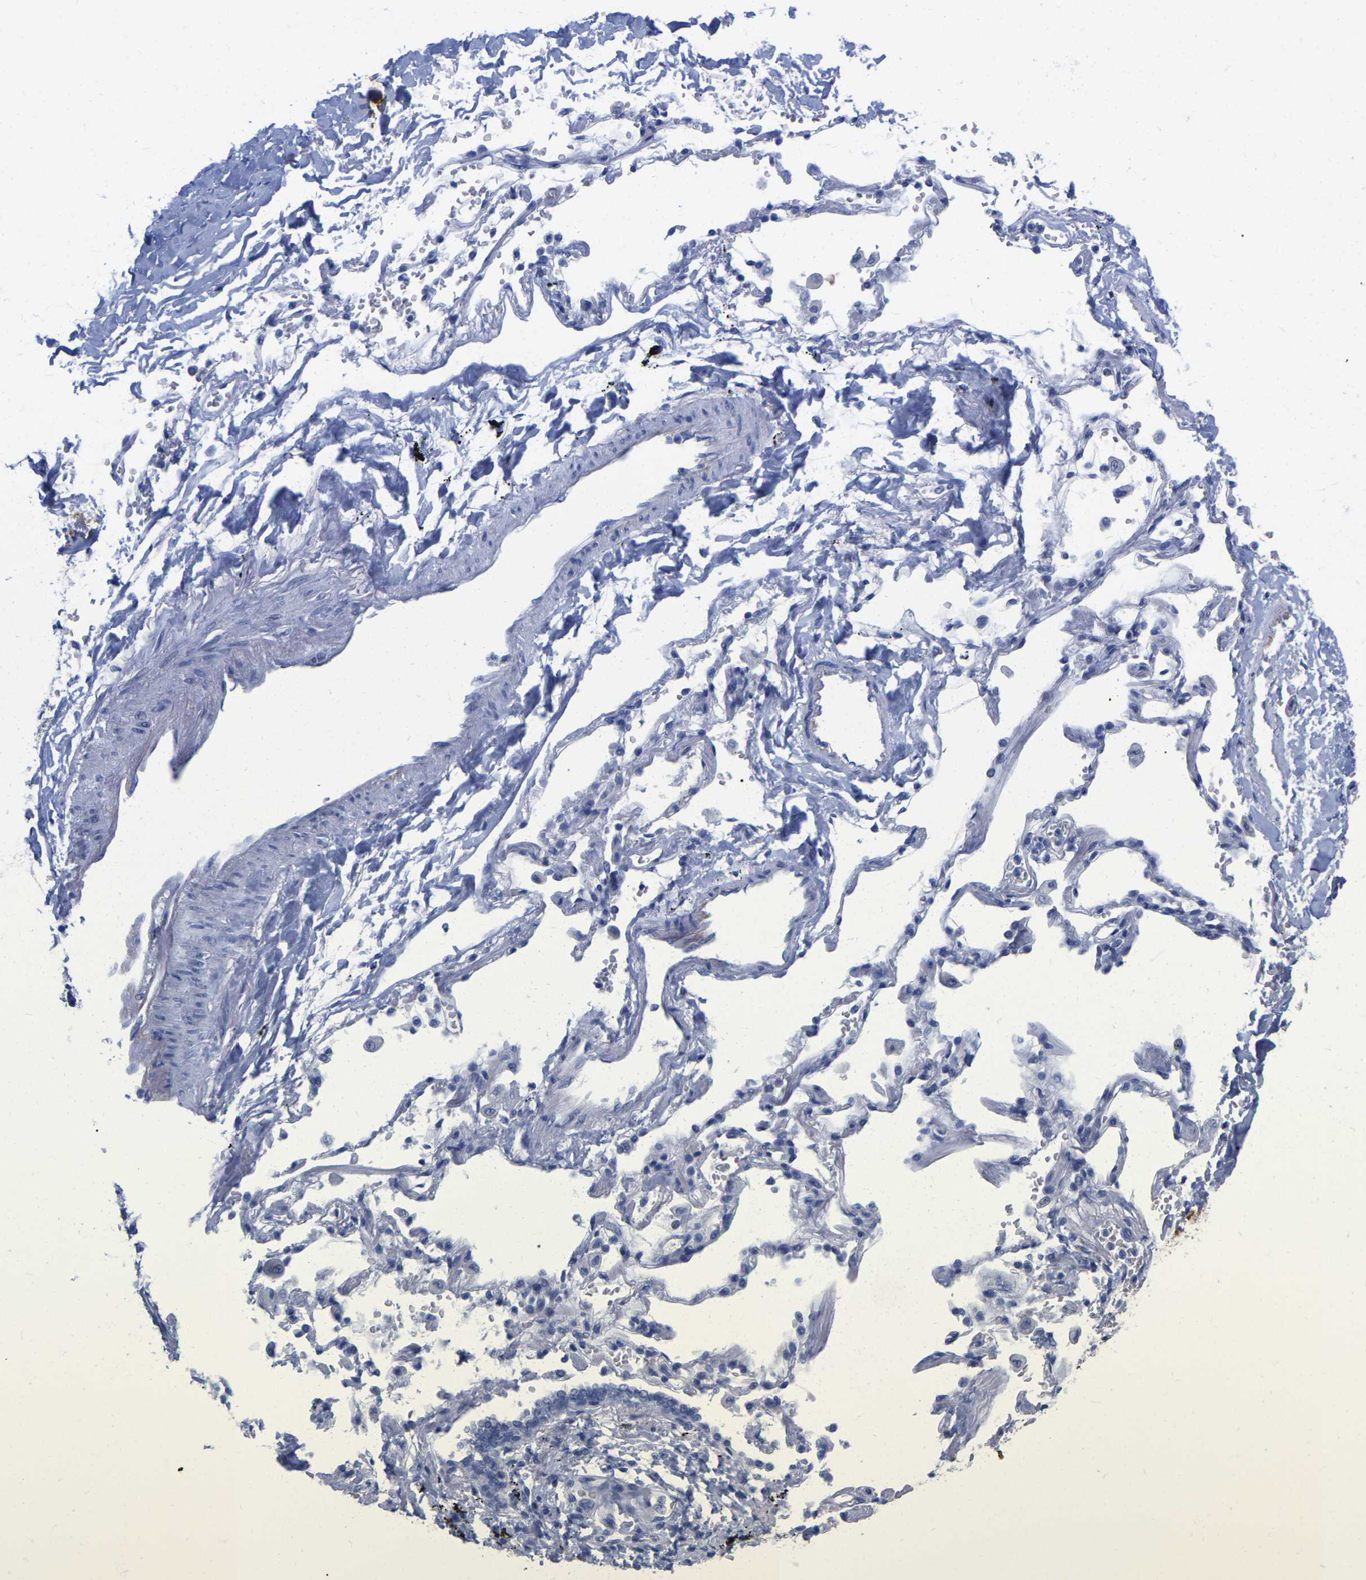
{"staining": {"intensity": "negative", "quantity": "none", "location": "none"}, "tissue": "adipose tissue", "cell_type": "Adipocytes", "image_type": "normal", "snomed": [{"axis": "morphology", "description": "Normal tissue, NOS"}, {"axis": "topography", "description": "Cartilage tissue"}, {"axis": "topography", "description": "Lung"}], "caption": "Human adipose tissue stained for a protein using immunohistochemistry reveals no staining in adipocytes.", "gene": "HAPLN1", "patient": {"sex": "female", "age": 77}}